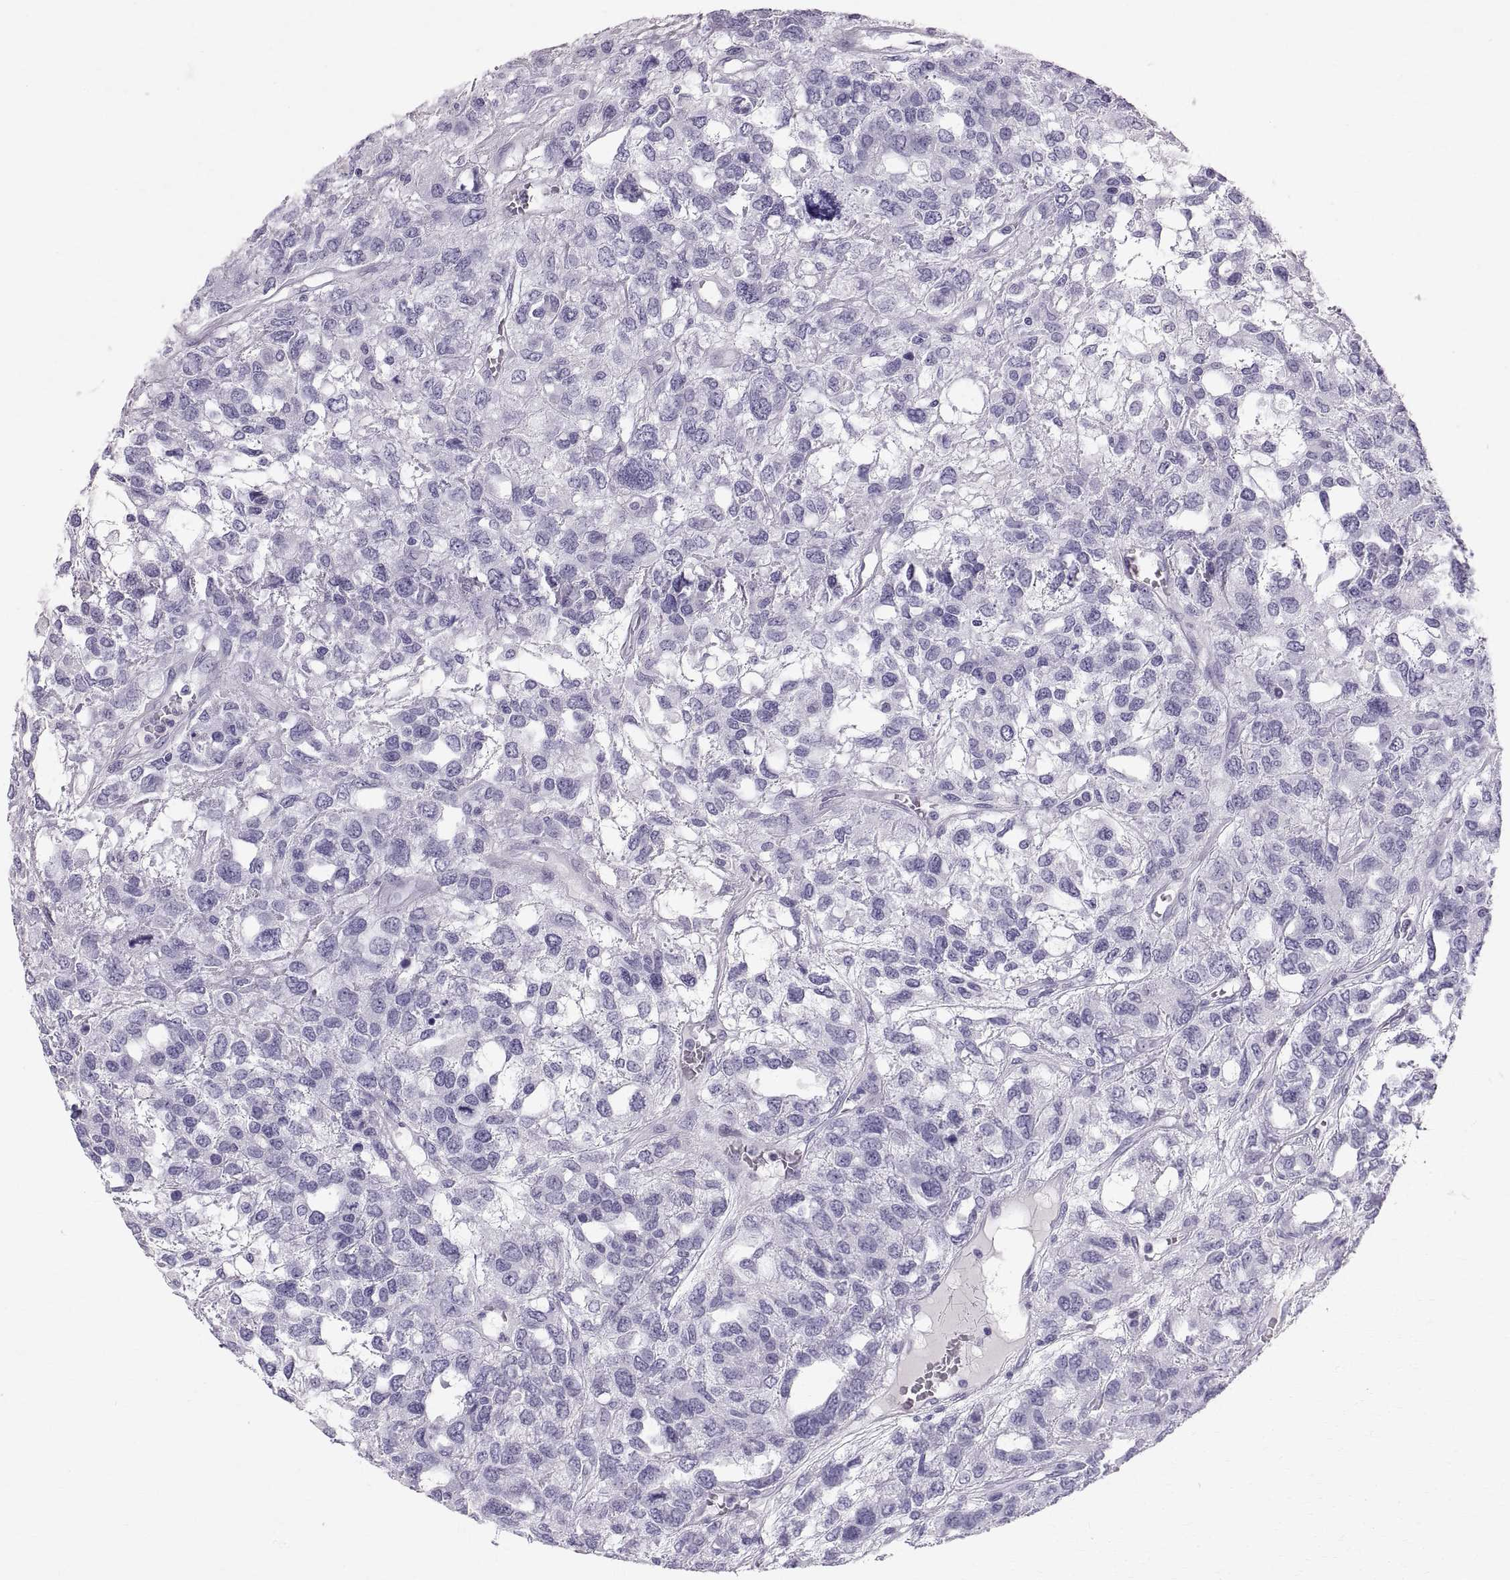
{"staining": {"intensity": "negative", "quantity": "none", "location": "none"}, "tissue": "testis cancer", "cell_type": "Tumor cells", "image_type": "cancer", "snomed": [{"axis": "morphology", "description": "Seminoma, NOS"}, {"axis": "topography", "description": "Testis"}], "caption": "An image of human testis cancer (seminoma) is negative for staining in tumor cells.", "gene": "SLC22A6", "patient": {"sex": "male", "age": 52}}